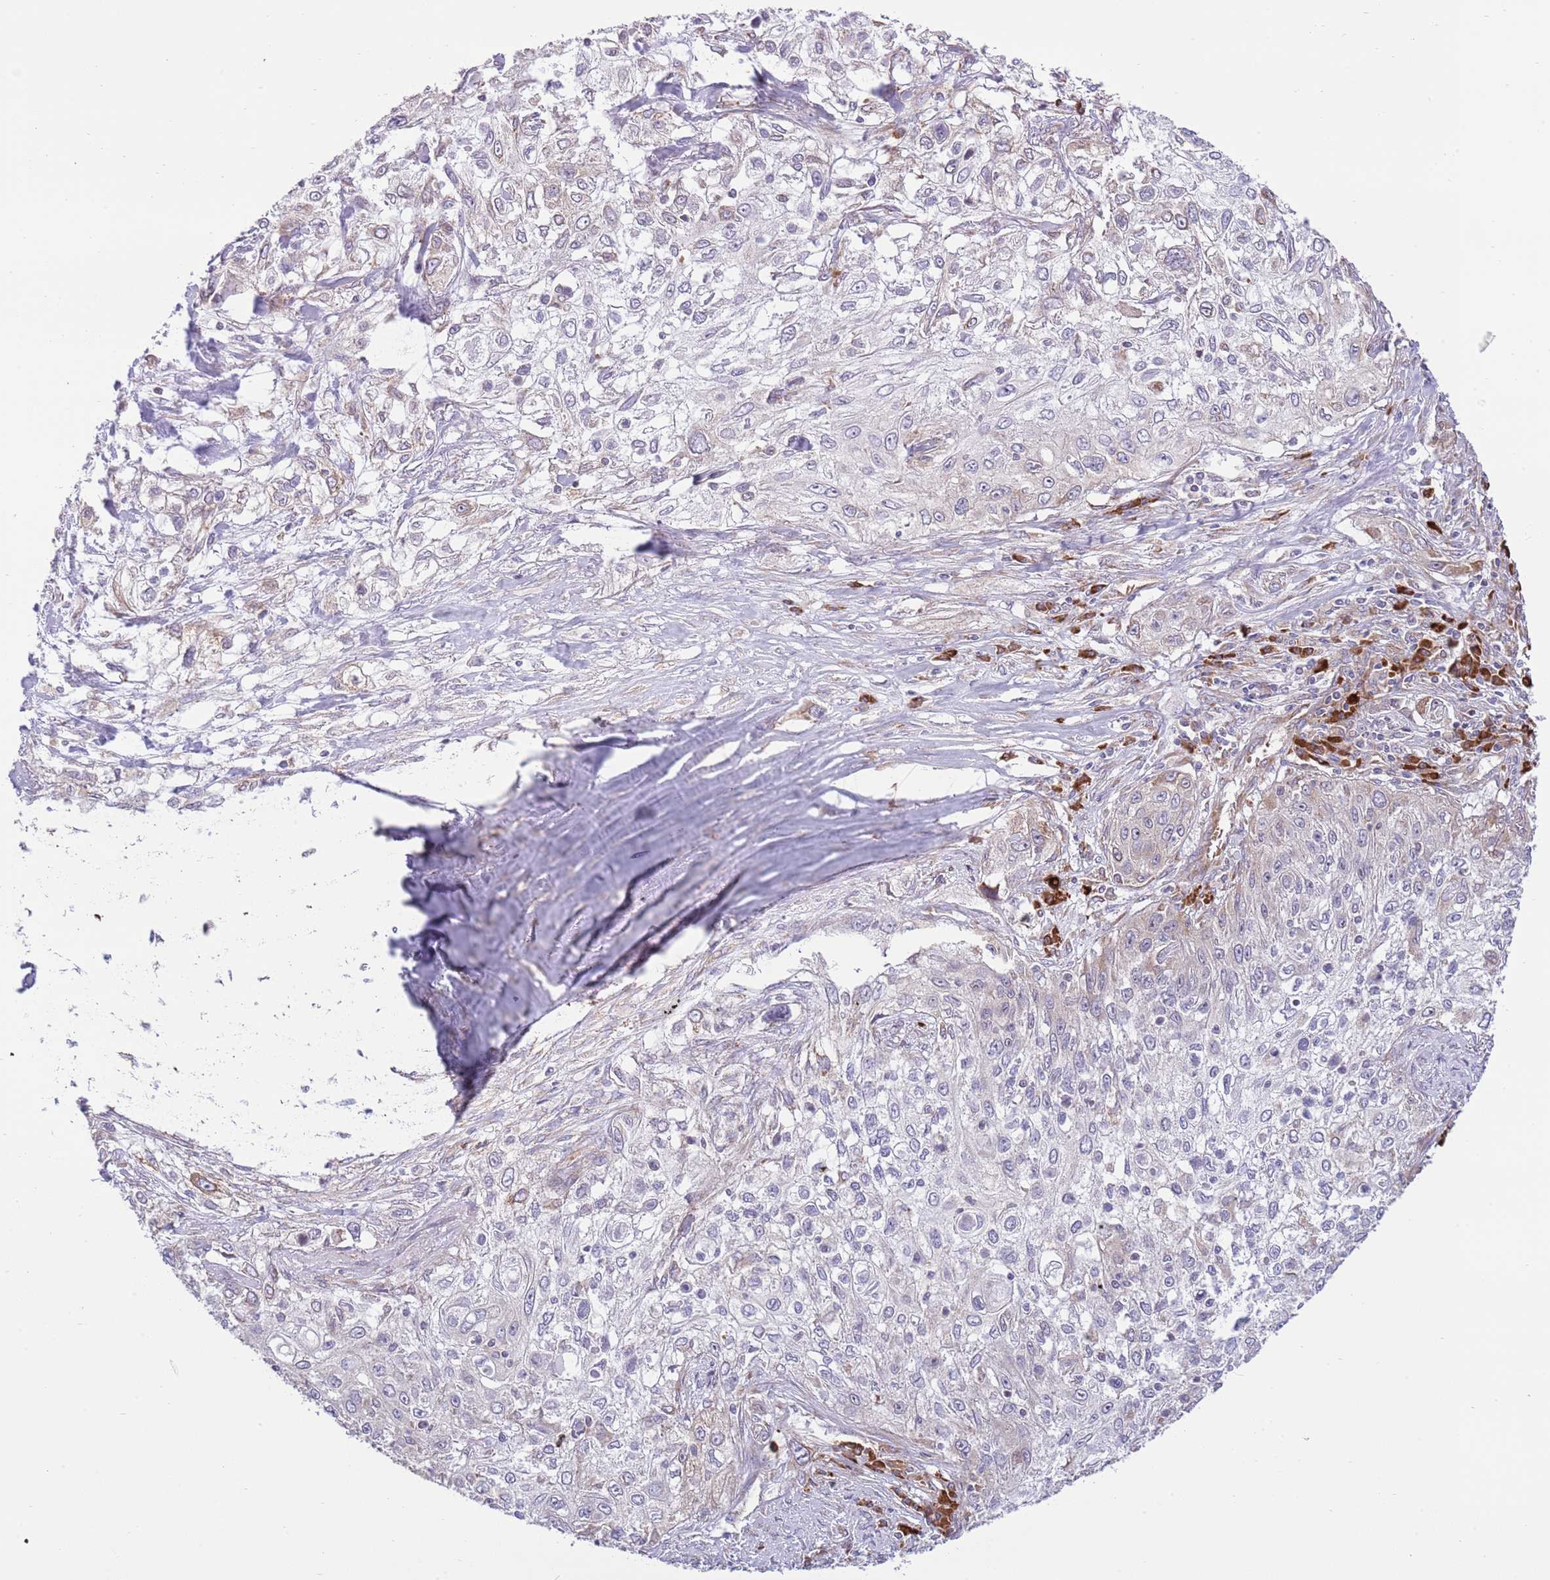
{"staining": {"intensity": "weak", "quantity": "<25%", "location": "cytoplasmic/membranous"}, "tissue": "lung cancer", "cell_type": "Tumor cells", "image_type": "cancer", "snomed": [{"axis": "morphology", "description": "Squamous cell carcinoma, NOS"}, {"axis": "topography", "description": "Lung"}], "caption": "Tumor cells show no significant staining in lung squamous cell carcinoma.", "gene": "DAND5", "patient": {"sex": "female", "age": 69}}